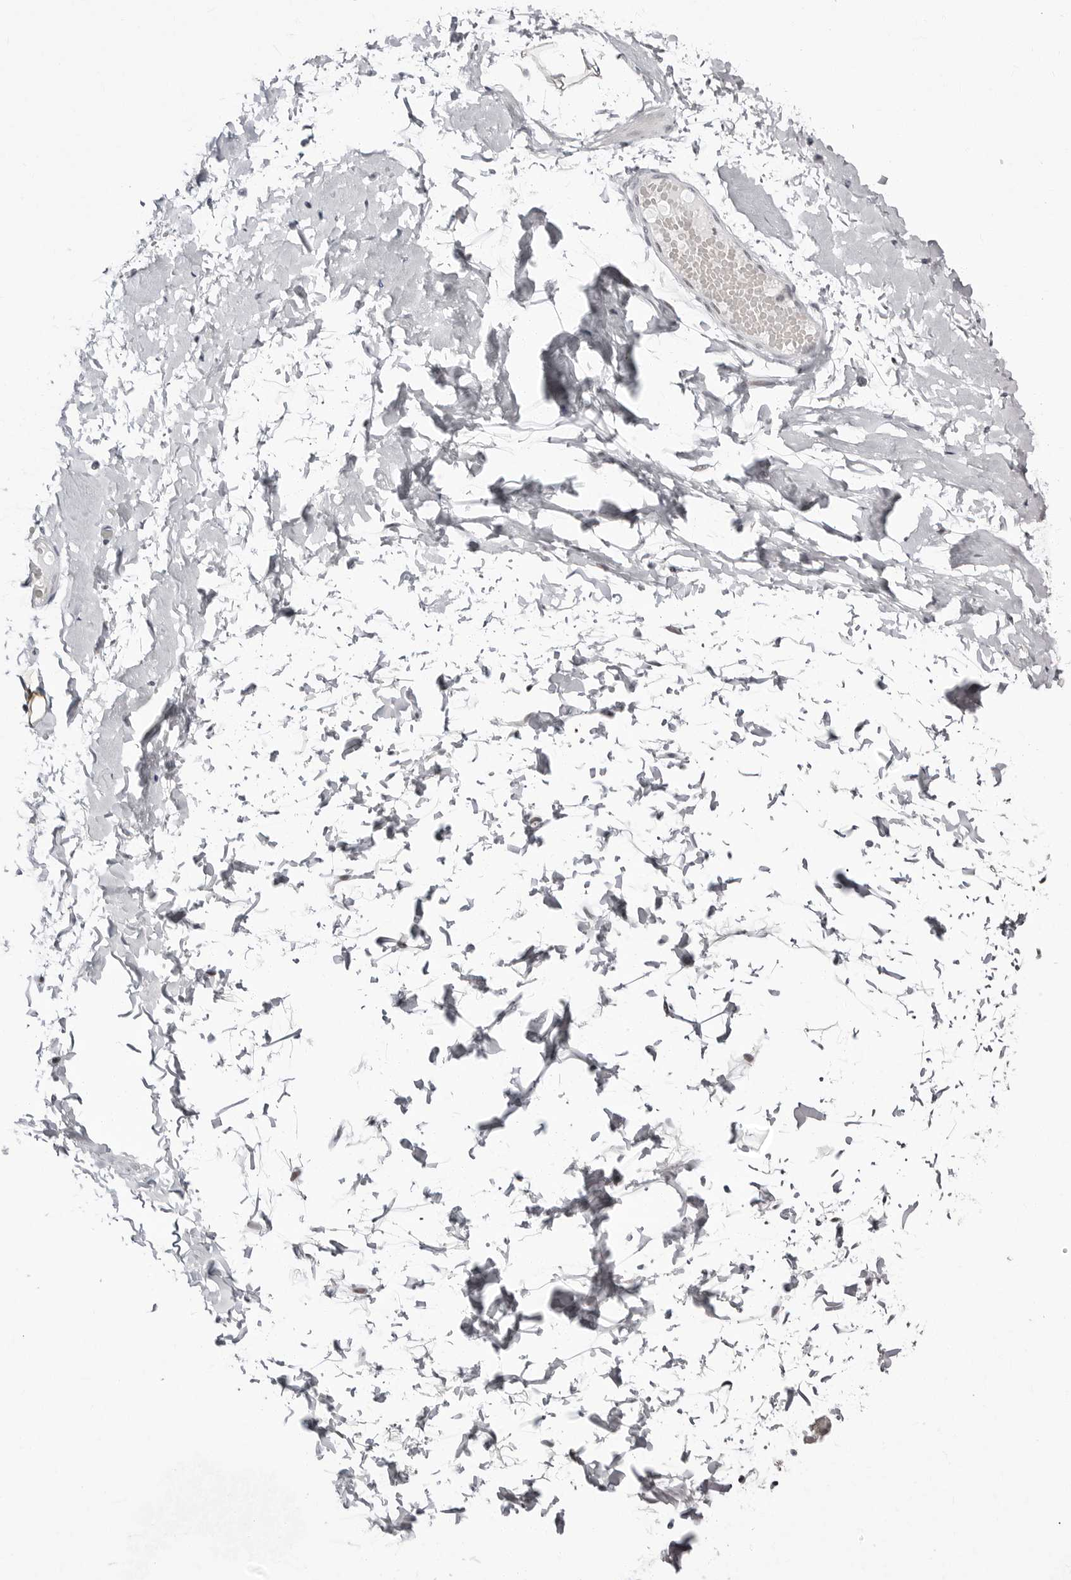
{"staining": {"intensity": "negative", "quantity": "none", "location": "none"}, "tissue": "adipose tissue", "cell_type": "Adipocytes", "image_type": "normal", "snomed": [{"axis": "morphology", "description": "Normal tissue, NOS"}, {"axis": "topography", "description": "Adipose tissue"}, {"axis": "topography", "description": "Vascular tissue"}, {"axis": "topography", "description": "Peripheral nerve tissue"}], "caption": "Immunohistochemistry (IHC) of benign human adipose tissue shows no staining in adipocytes.", "gene": "VEZF1", "patient": {"sex": "male", "age": 25}}